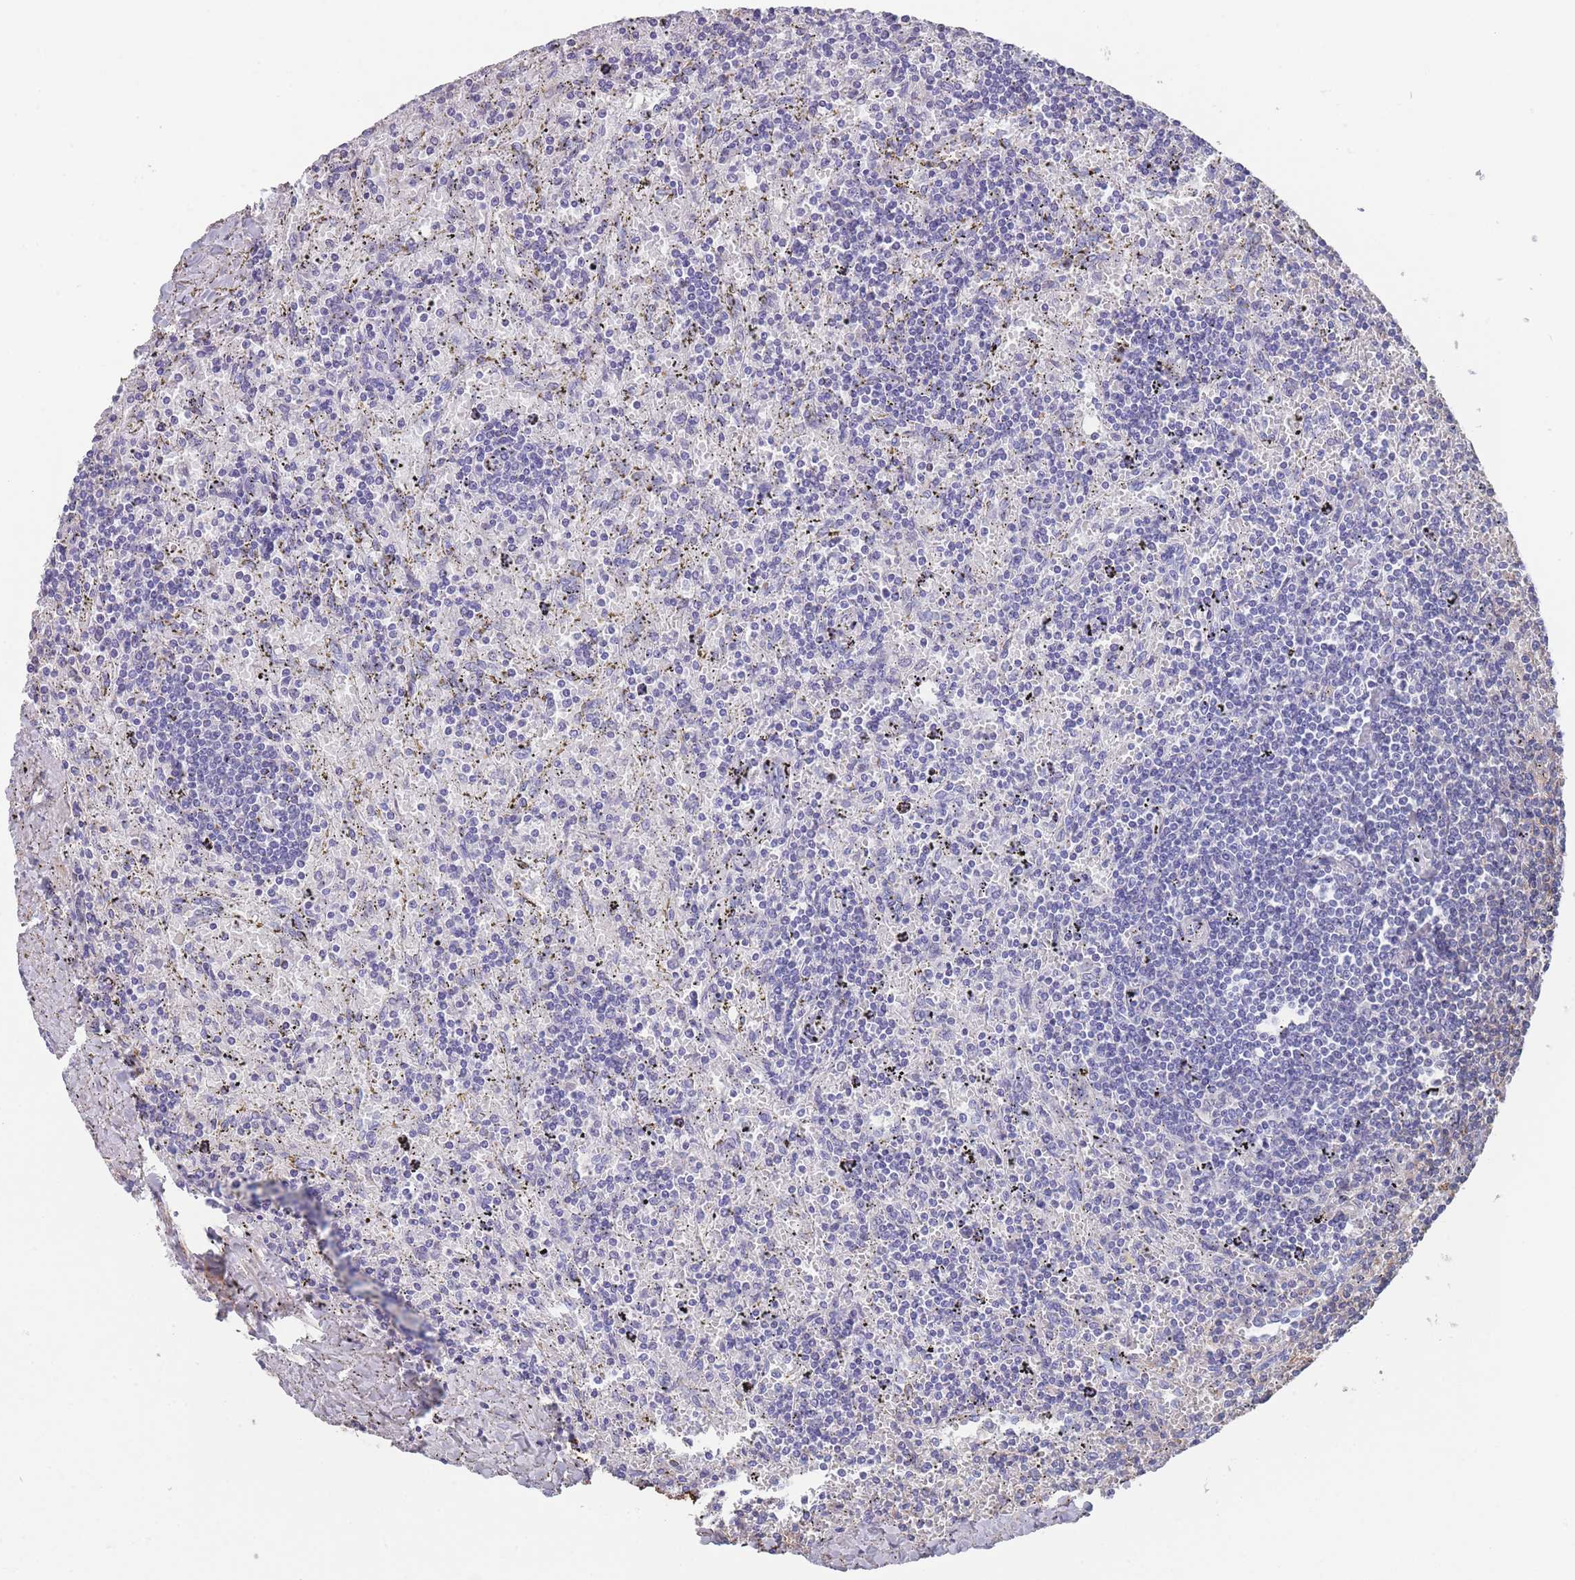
{"staining": {"intensity": "negative", "quantity": "none", "location": "none"}, "tissue": "lymphoma", "cell_type": "Tumor cells", "image_type": "cancer", "snomed": [{"axis": "morphology", "description": "Malignant lymphoma, non-Hodgkin's type, Low grade"}, {"axis": "topography", "description": "Spleen"}], "caption": "IHC of human lymphoma shows no staining in tumor cells.", "gene": "SCCPDH", "patient": {"sex": "male", "age": 76}}